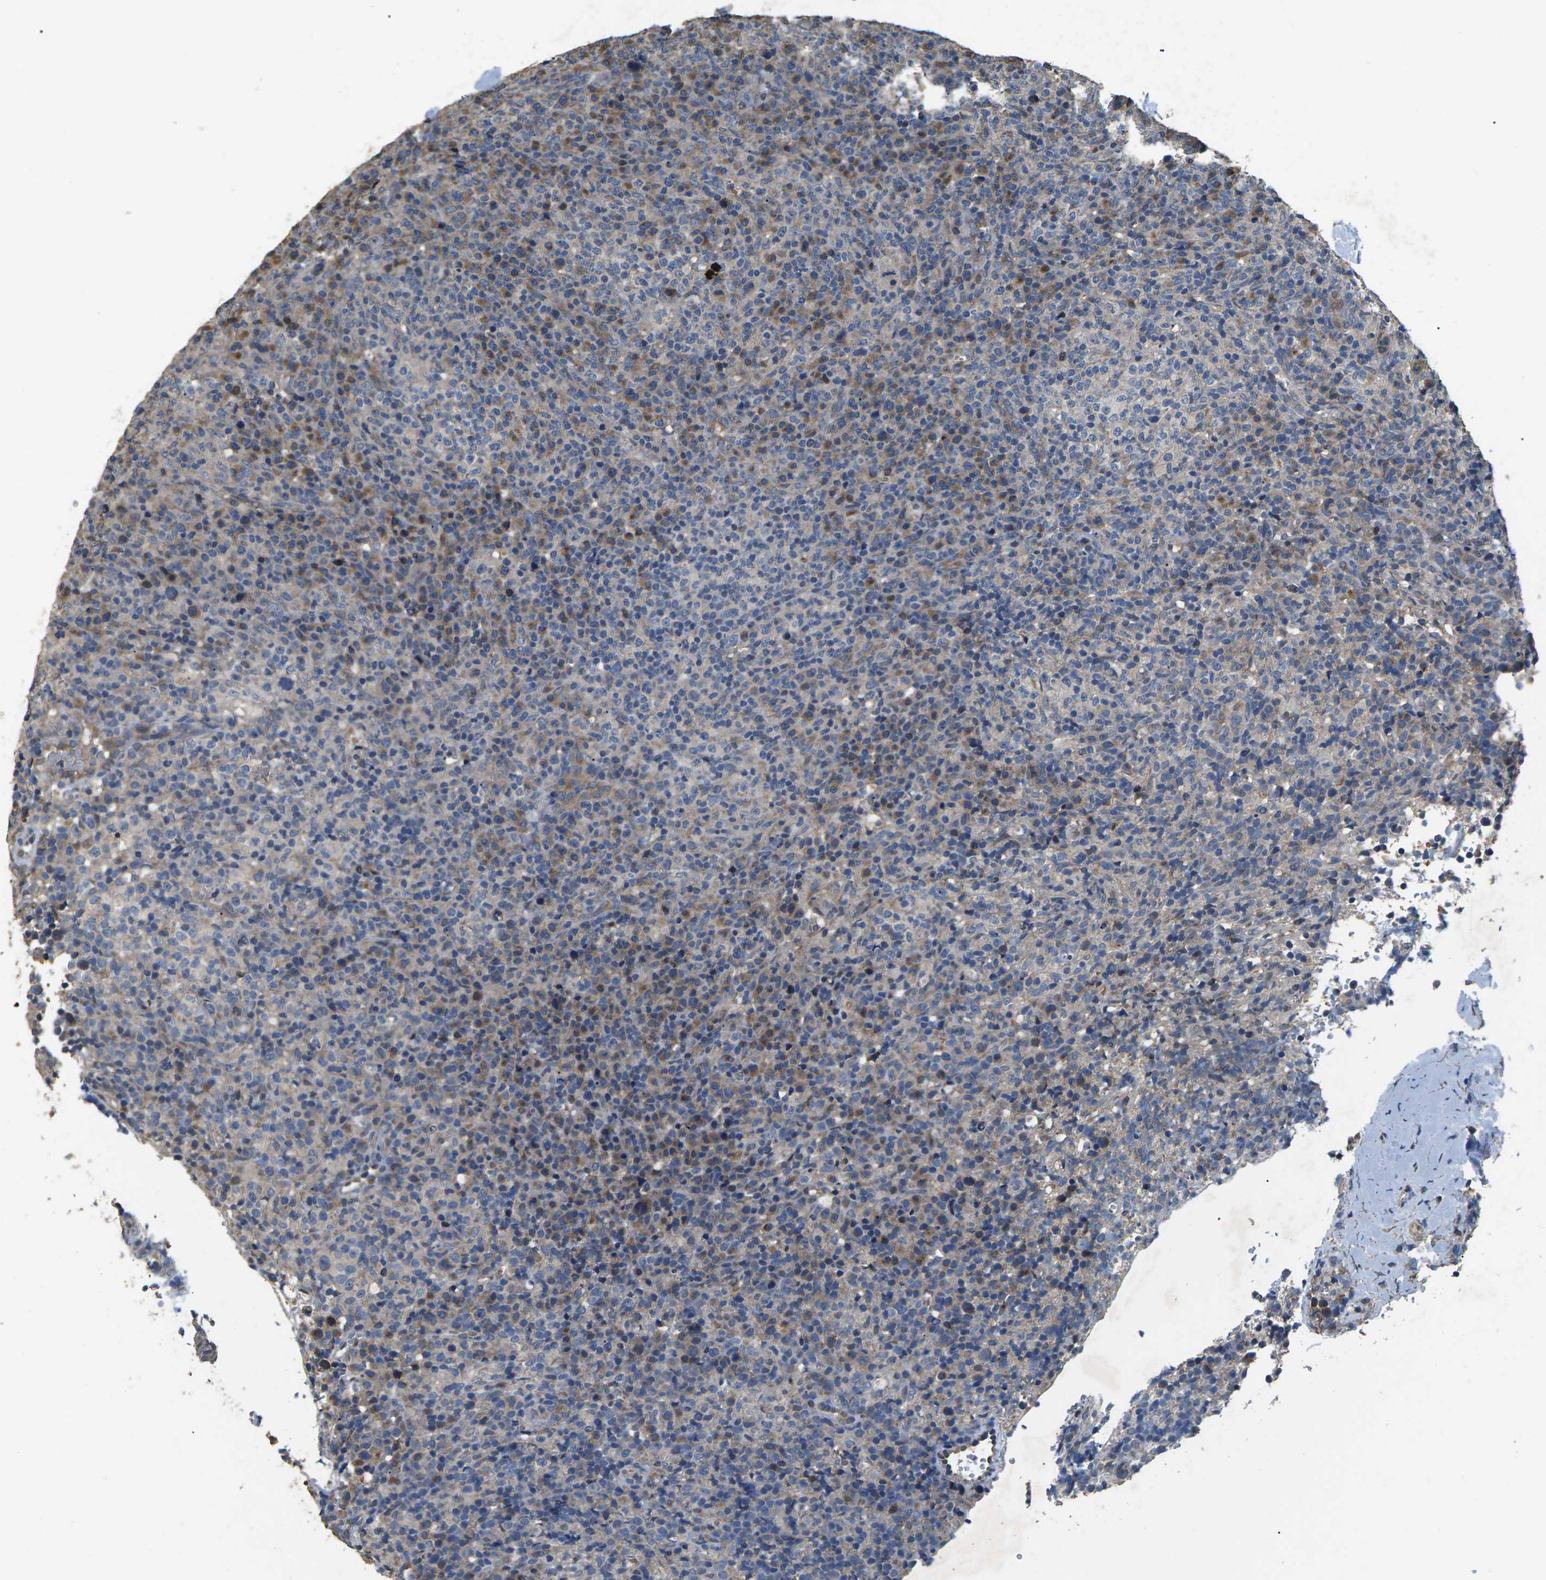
{"staining": {"intensity": "weak", "quantity": "<25%", "location": "cytoplasmic/membranous"}, "tissue": "lymphoma", "cell_type": "Tumor cells", "image_type": "cancer", "snomed": [{"axis": "morphology", "description": "Malignant lymphoma, non-Hodgkin's type, High grade"}, {"axis": "topography", "description": "Lymph node"}], "caption": "This image is of lymphoma stained with immunohistochemistry to label a protein in brown with the nuclei are counter-stained blue. There is no positivity in tumor cells.", "gene": "B4GAT1", "patient": {"sex": "female", "age": 76}}